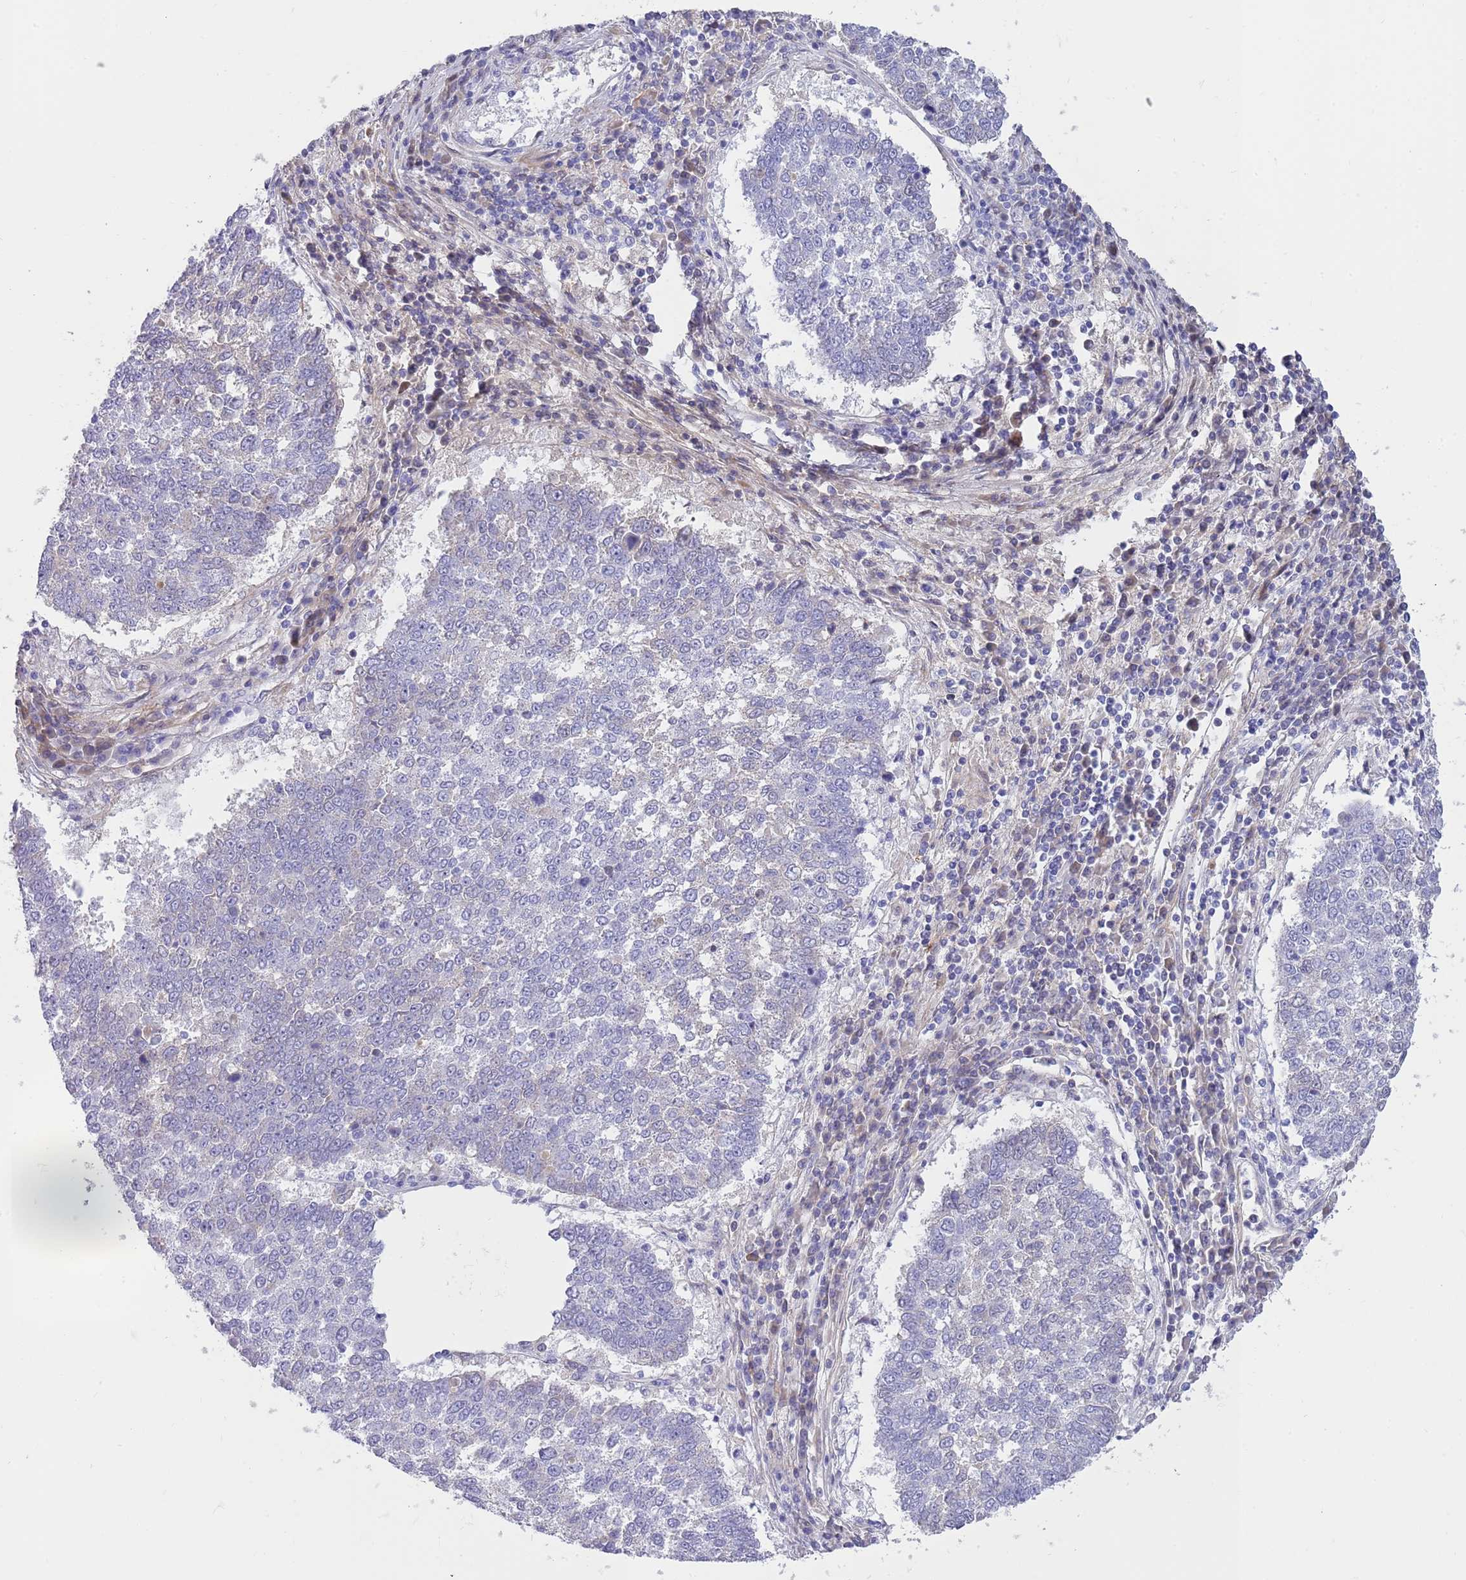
{"staining": {"intensity": "negative", "quantity": "none", "location": "none"}, "tissue": "lung cancer", "cell_type": "Tumor cells", "image_type": "cancer", "snomed": [{"axis": "morphology", "description": "Squamous cell carcinoma, NOS"}, {"axis": "topography", "description": "Lung"}], "caption": "An immunohistochemistry photomicrograph of lung cancer (squamous cell carcinoma) is shown. There is no staining in tumor cells of lung cancer (squamous cell carcinoma).", "gene": "LEPROTL1", "patient": {"sex": "male", "age": 73}}